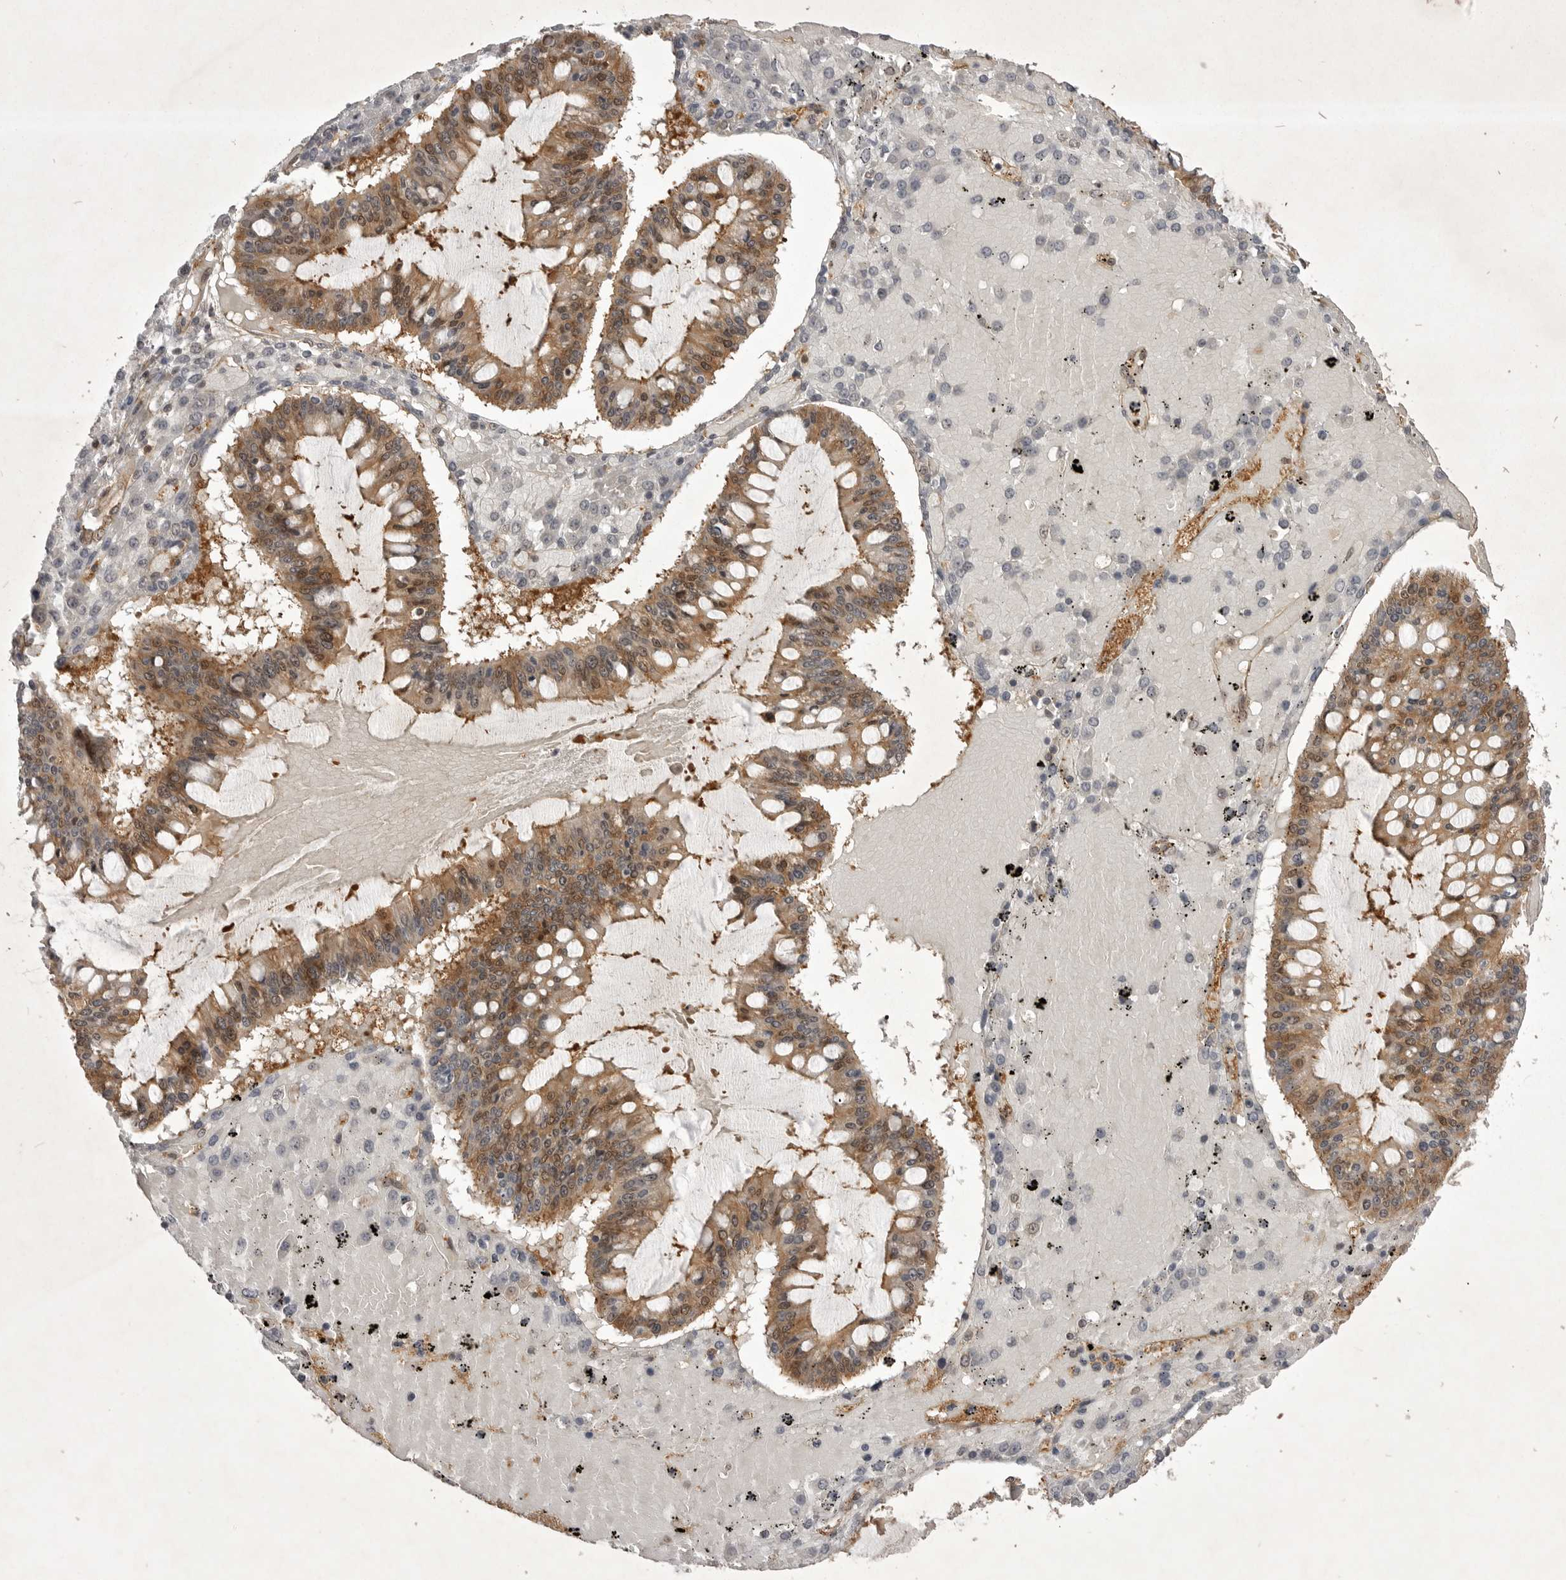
{"staining": {"intensity": "moderate", "quantity": ">75%", "location": "cytoplasmic/membranous"}, "tissue": "ovarian cancer", "cell_type": "Tumor cells", "image_type": "cancer", "snomed": [{"axis": "morphology", "description": "Cystadenocarcinoma, mucinous, NOS"}, {"axis": "topography", "description": "Ovary"}], "caption": "Immunohistochemical staining of ovarian cancer demonstrates medium levels of moderate cytoplasmic/membranous positivity in approximately >75% of tumor cells. The protein of interest is shown in brown color, while the nuclei are stained blue.", "gene": "STK24", "patient": {"sex": "female", "age": 73}}